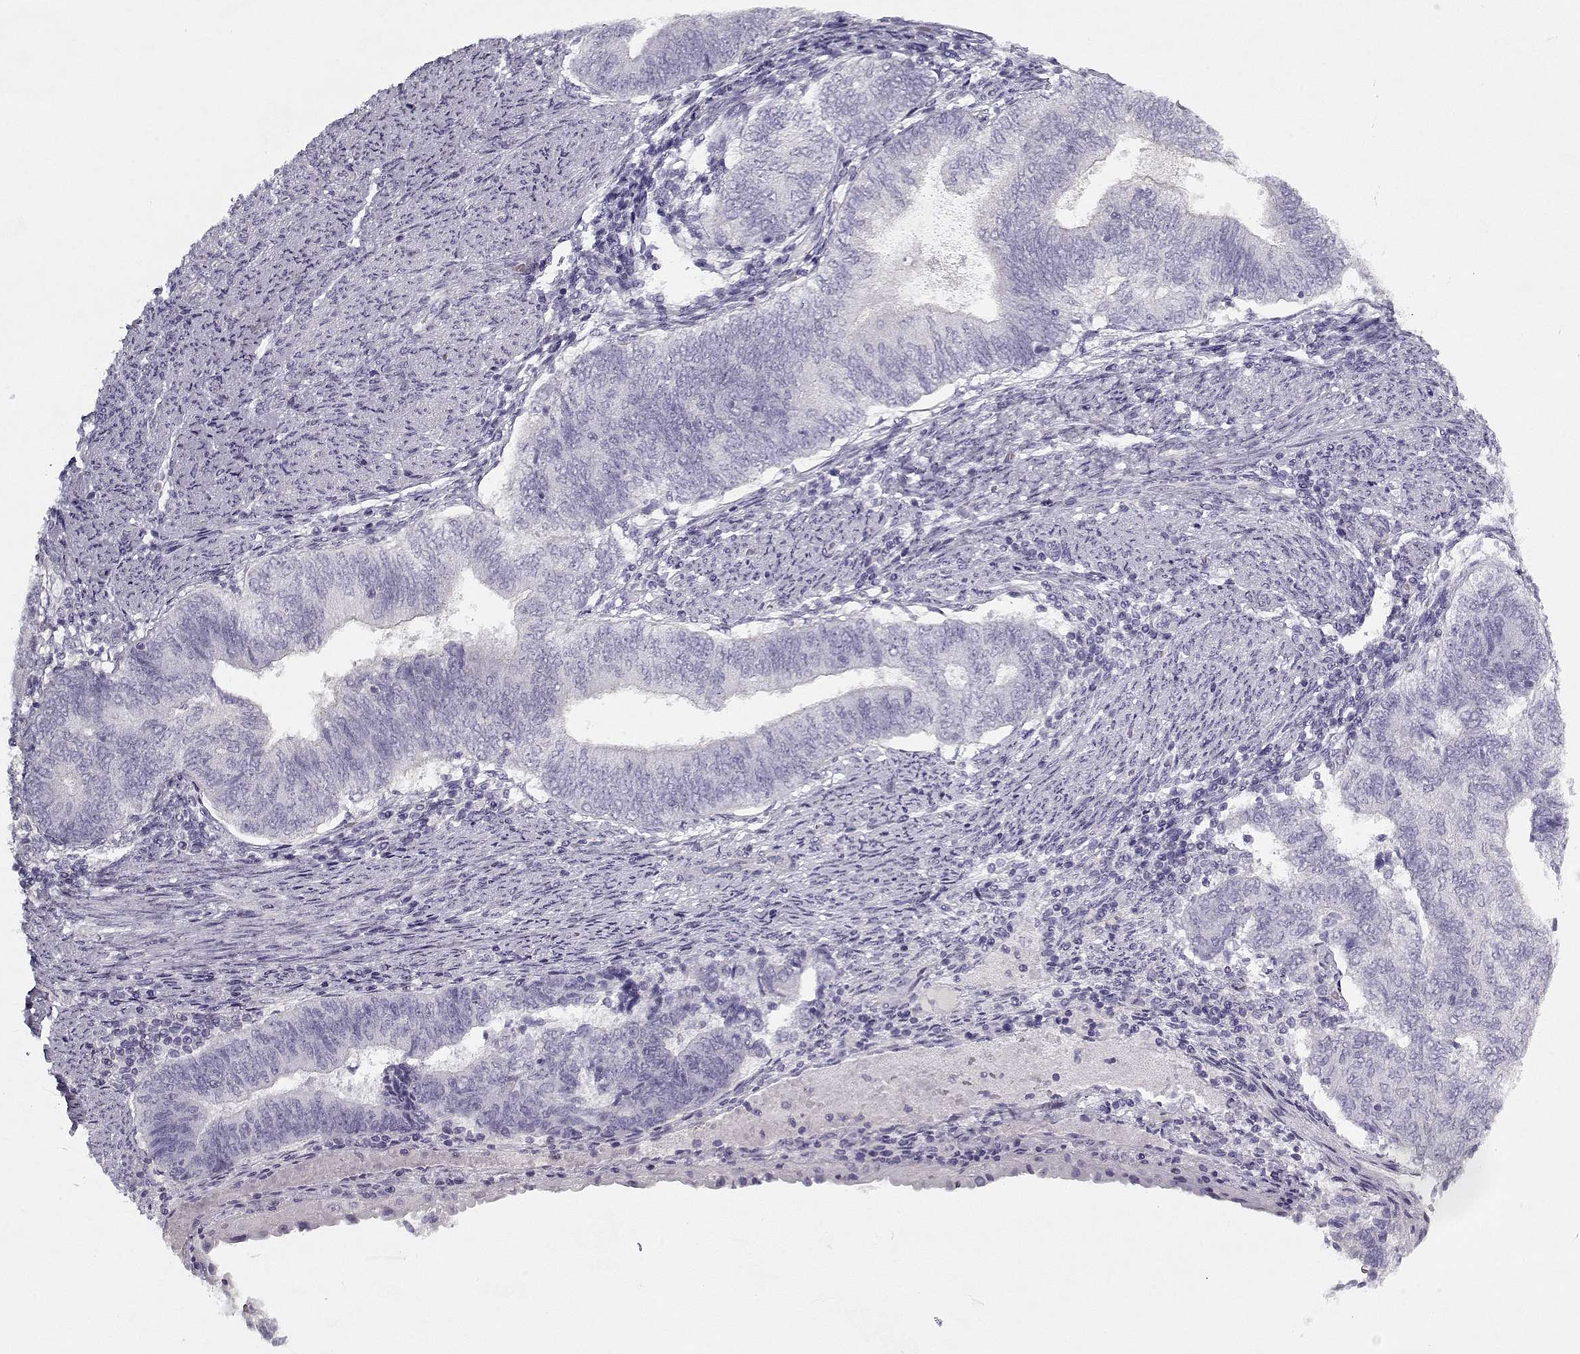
{"staining": {"intensity": "negative", "quantity": "none", "location": "none"}, "tissue": "endometrial cancer", "cell_type": "Tumor cells", "image_type": "cancer", "snomed": [{"axis": "morphology", "description": "Adenocarcinoma, NOS"}, {"axis": "topography", "description": "Endometrium"}], "caption": "Photomicrograph shows no protein positivity in tumor cells of endometrial cancer tissue.", "gene": "CCDC136", "patient": {"sex": "female", "age": 65}}